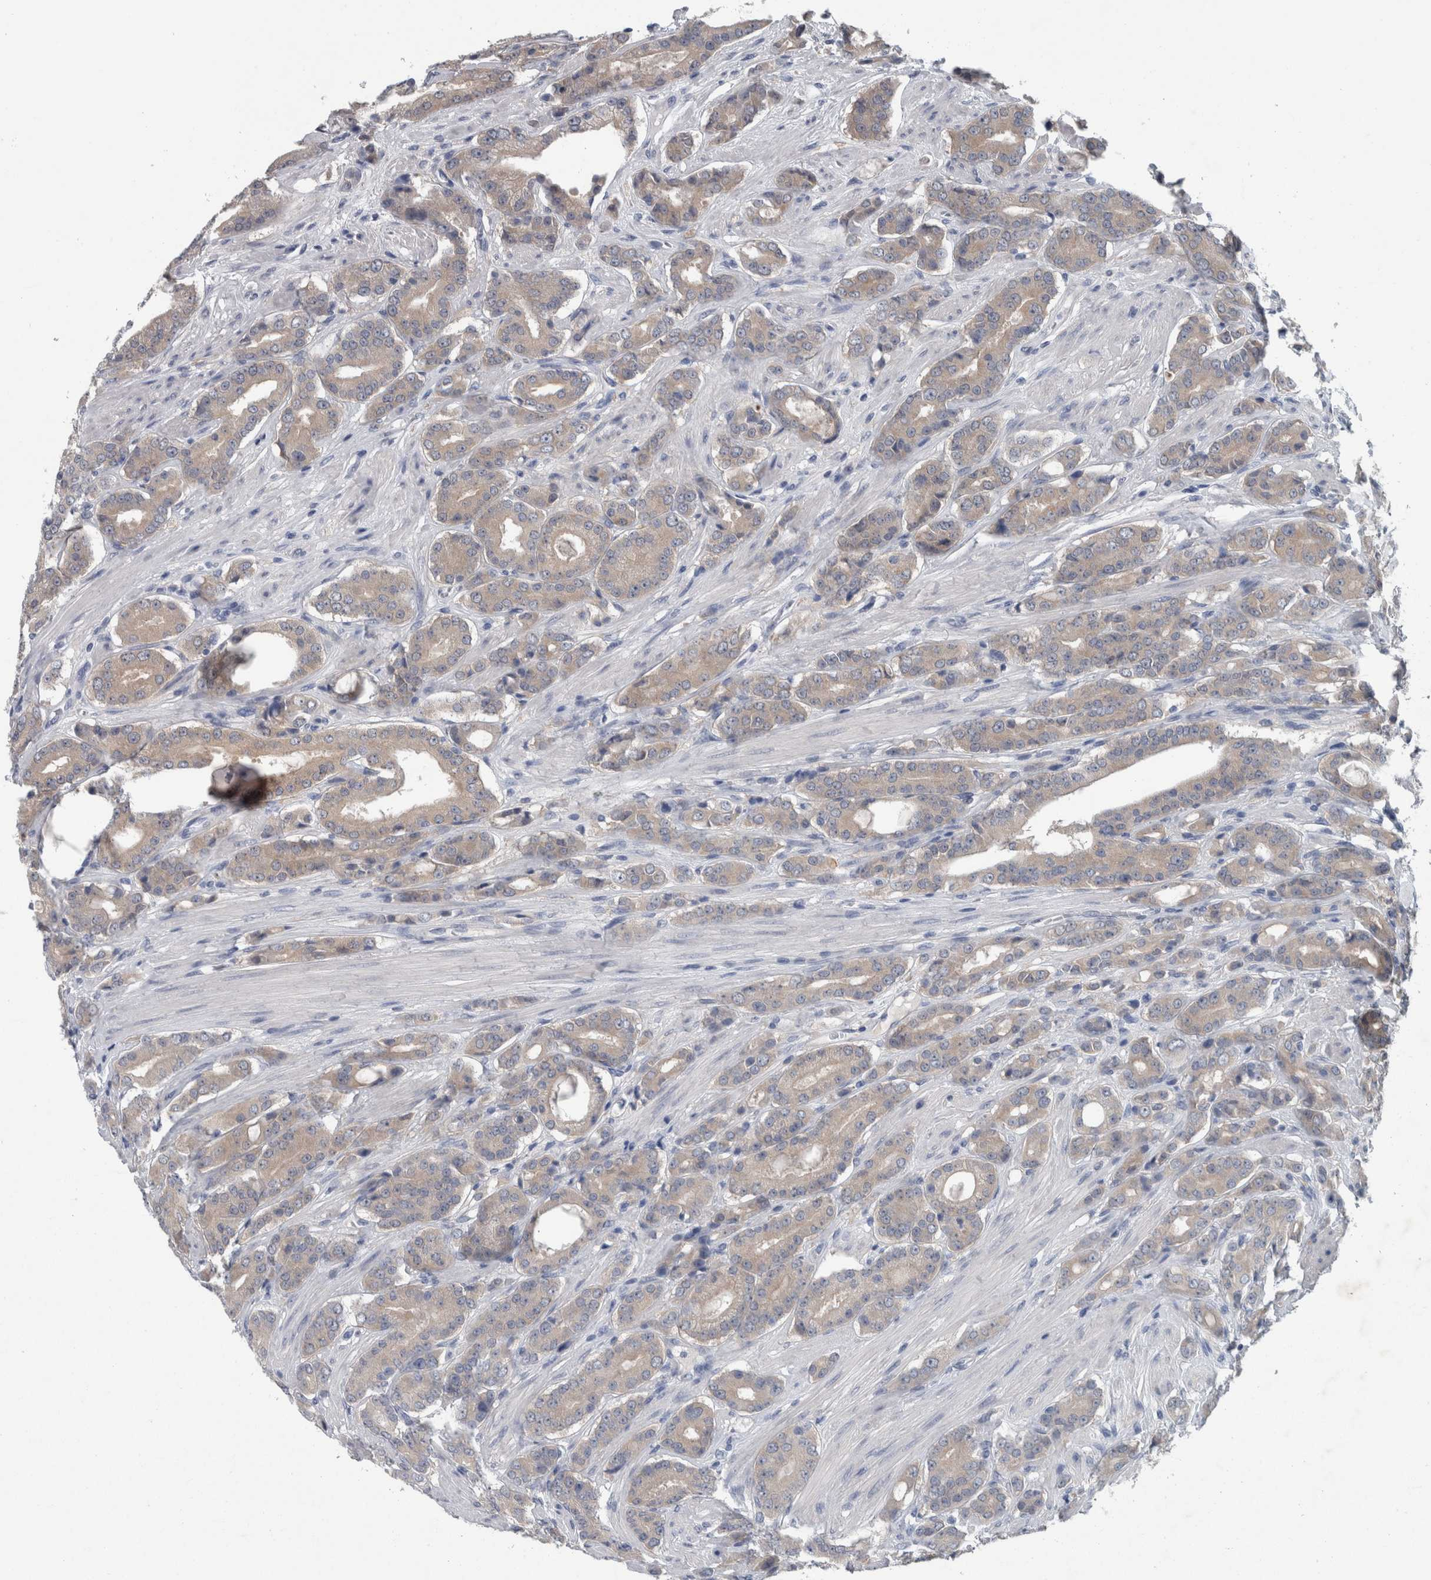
{"staining": {"intensity": "weak", "quantity": "25%-75%", "location": "none"}, "tissue": "prostate cancer", "cell_type": "Tumor cells", "image_type": "cancer", "snomed": [{"axis": "morphology", "description": "Adenocarcinoma, High grade"}, {"axis": "topography", "description": "Prostate"}], "caption": "Immunohistochemical staining of prostate cancer (high-grade adenocarcinoma) exhibits low levels of weak None protein expression in approximately 25%-75% of tumor cells.", "gene": "FAM83H", "patient": {"sex": "male", "age": 71}}